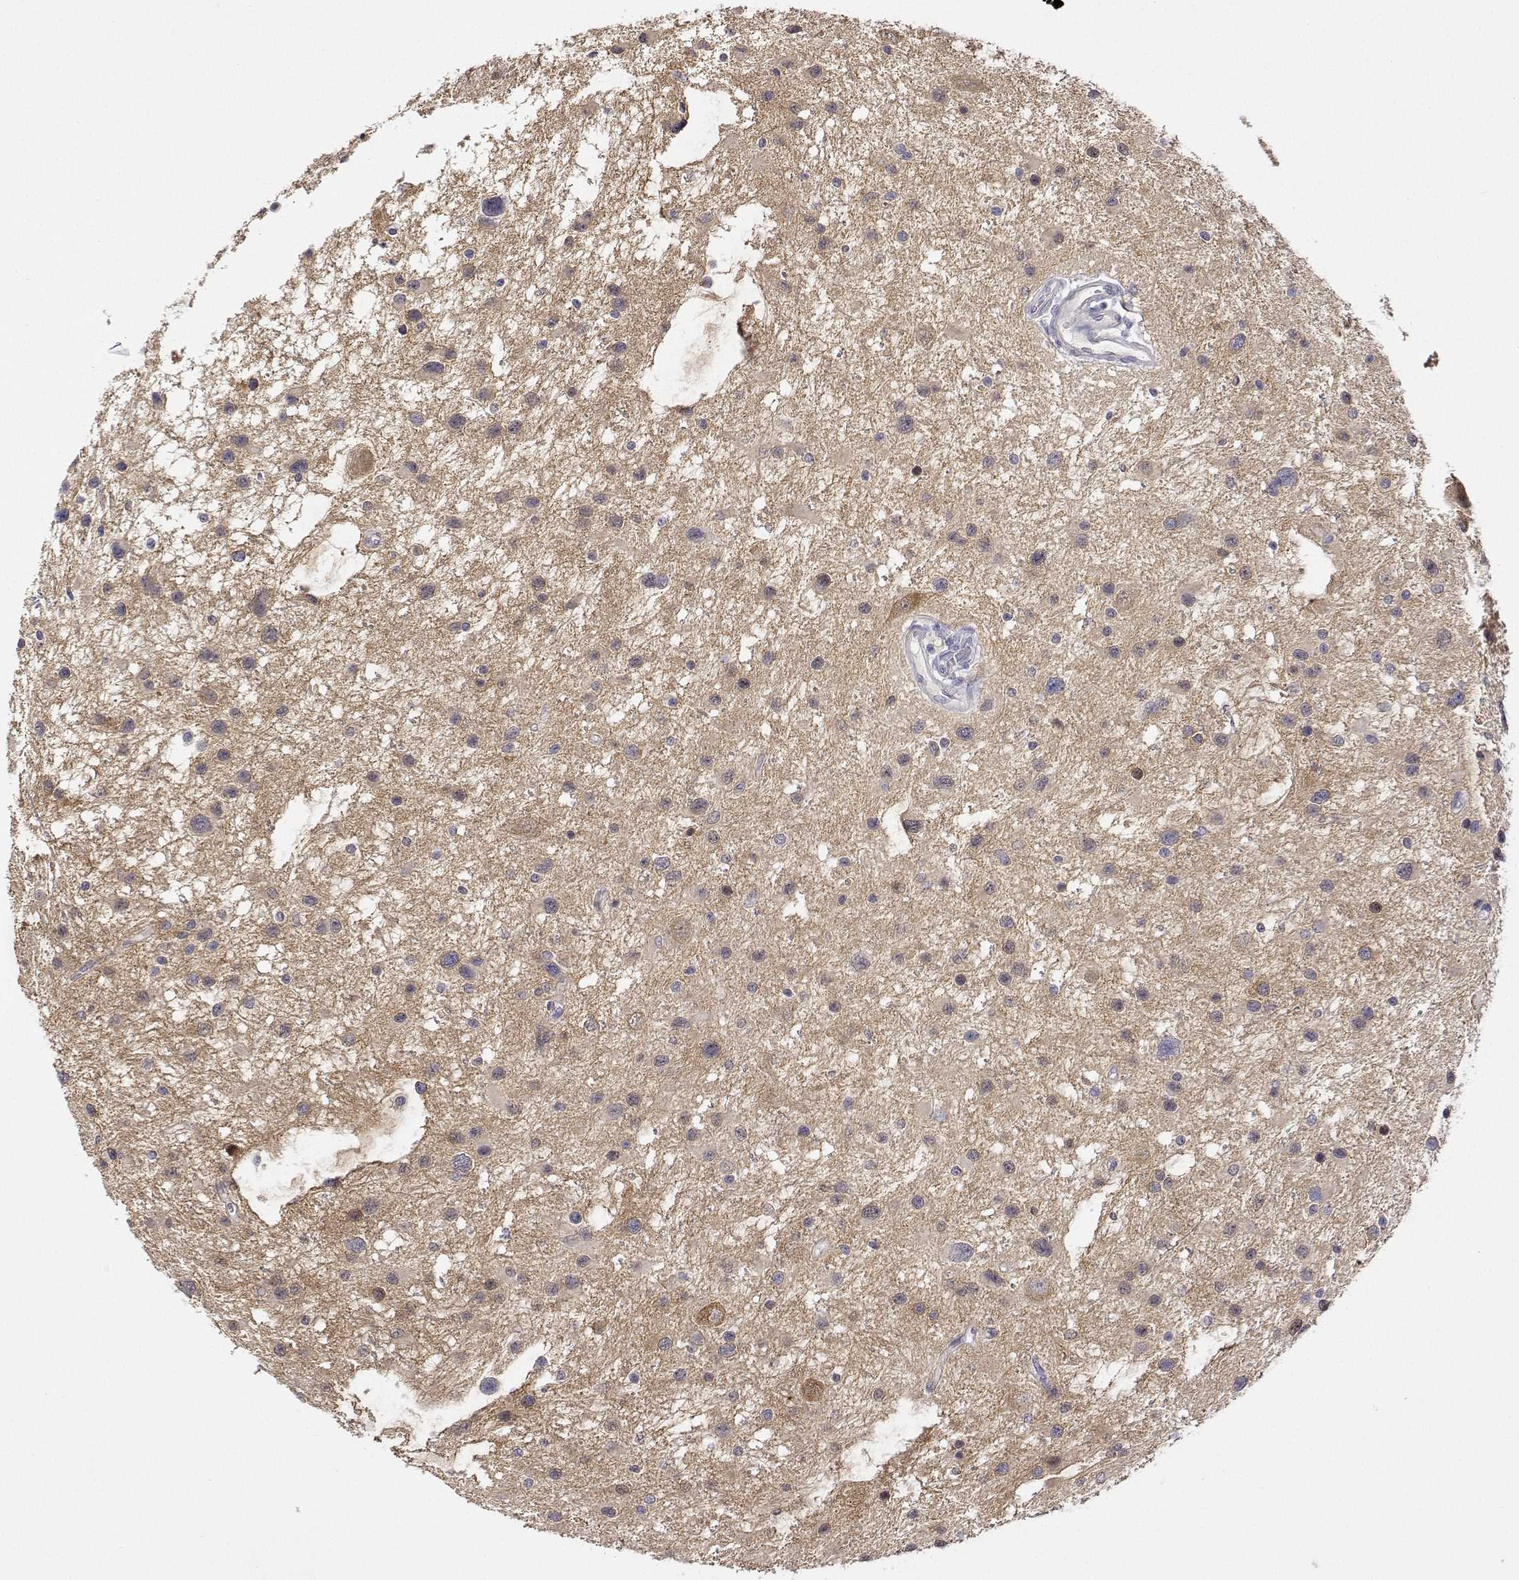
{"staining": {"intensity": "weak", "quantity": "<25%", "location": "cytoplasmic/membranous"}, "tissue": "glioma", "cell_type": "Tumor cells", "image_type": "cancer", "snomed": [{"axis": "morphology", "description": "Glioma, malignant, Low grade"}, {"axis": "topography", "description": "Brain"}], "caption": "Tumor cells are negative for protein expression in human glioma.", "gene": "PLCB1", "patient": {"sex": "female", "age": 32}}